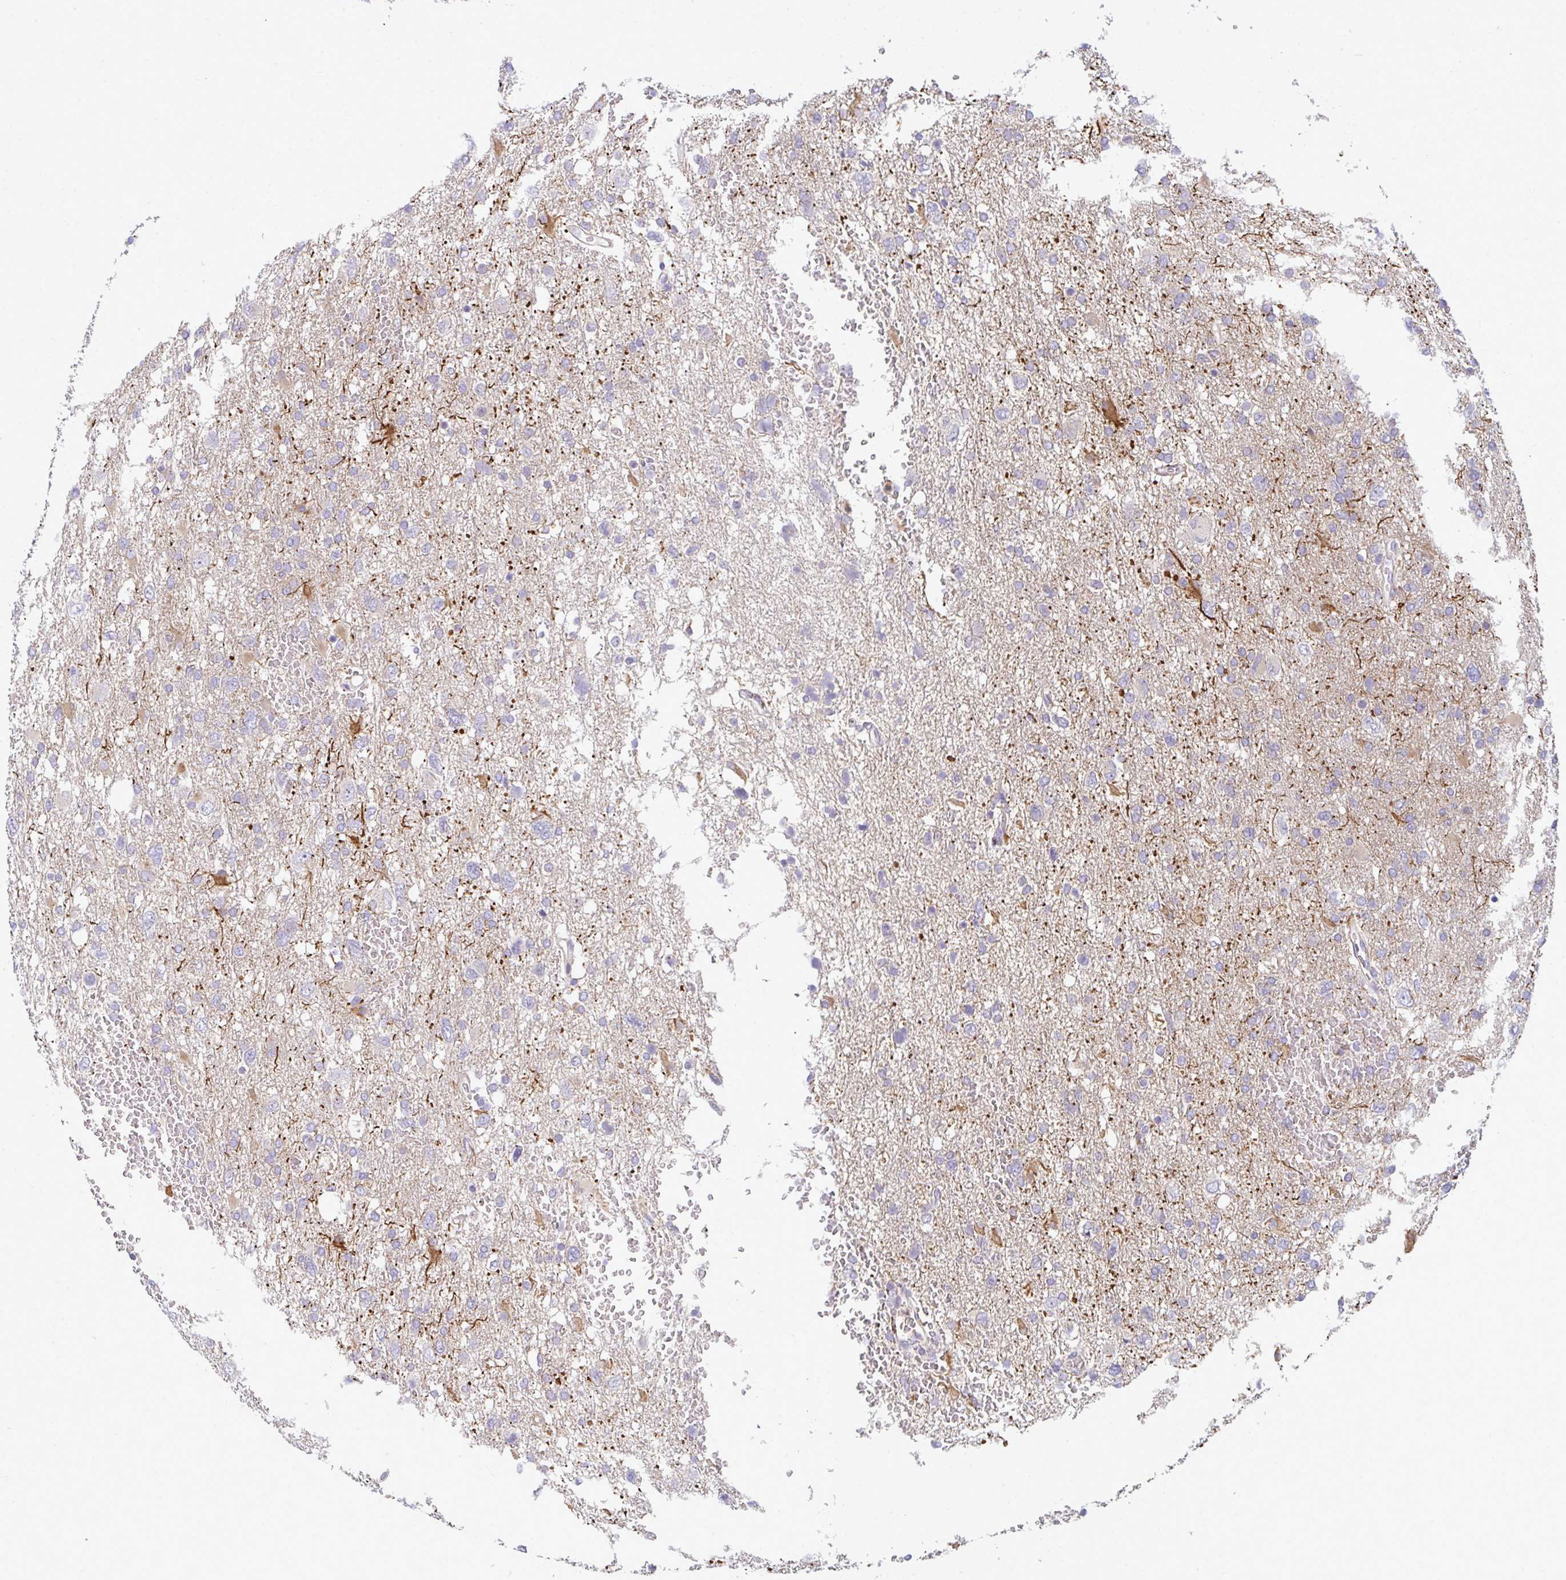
{"staining": {"intensity": "negative", "quantity": "none", "location": "none"}, "tissue": "glioma", "cell_type": "Tumor cells", "image_type": "cancer", "snomed": [{"axis": "morphology", "description": "Glioma, malignant, High grade"}, {"axis": "topography", "description": "Brain"}], "caption": "High magnification brightfield microscopy of malignant high-grade glioma stained with DAB (brown) and counterstained with hematoxylin (blue): tumor cells show no significant expression.", "gene": "SLC30A6", "patient": {"sex": "male", "age": 61}}